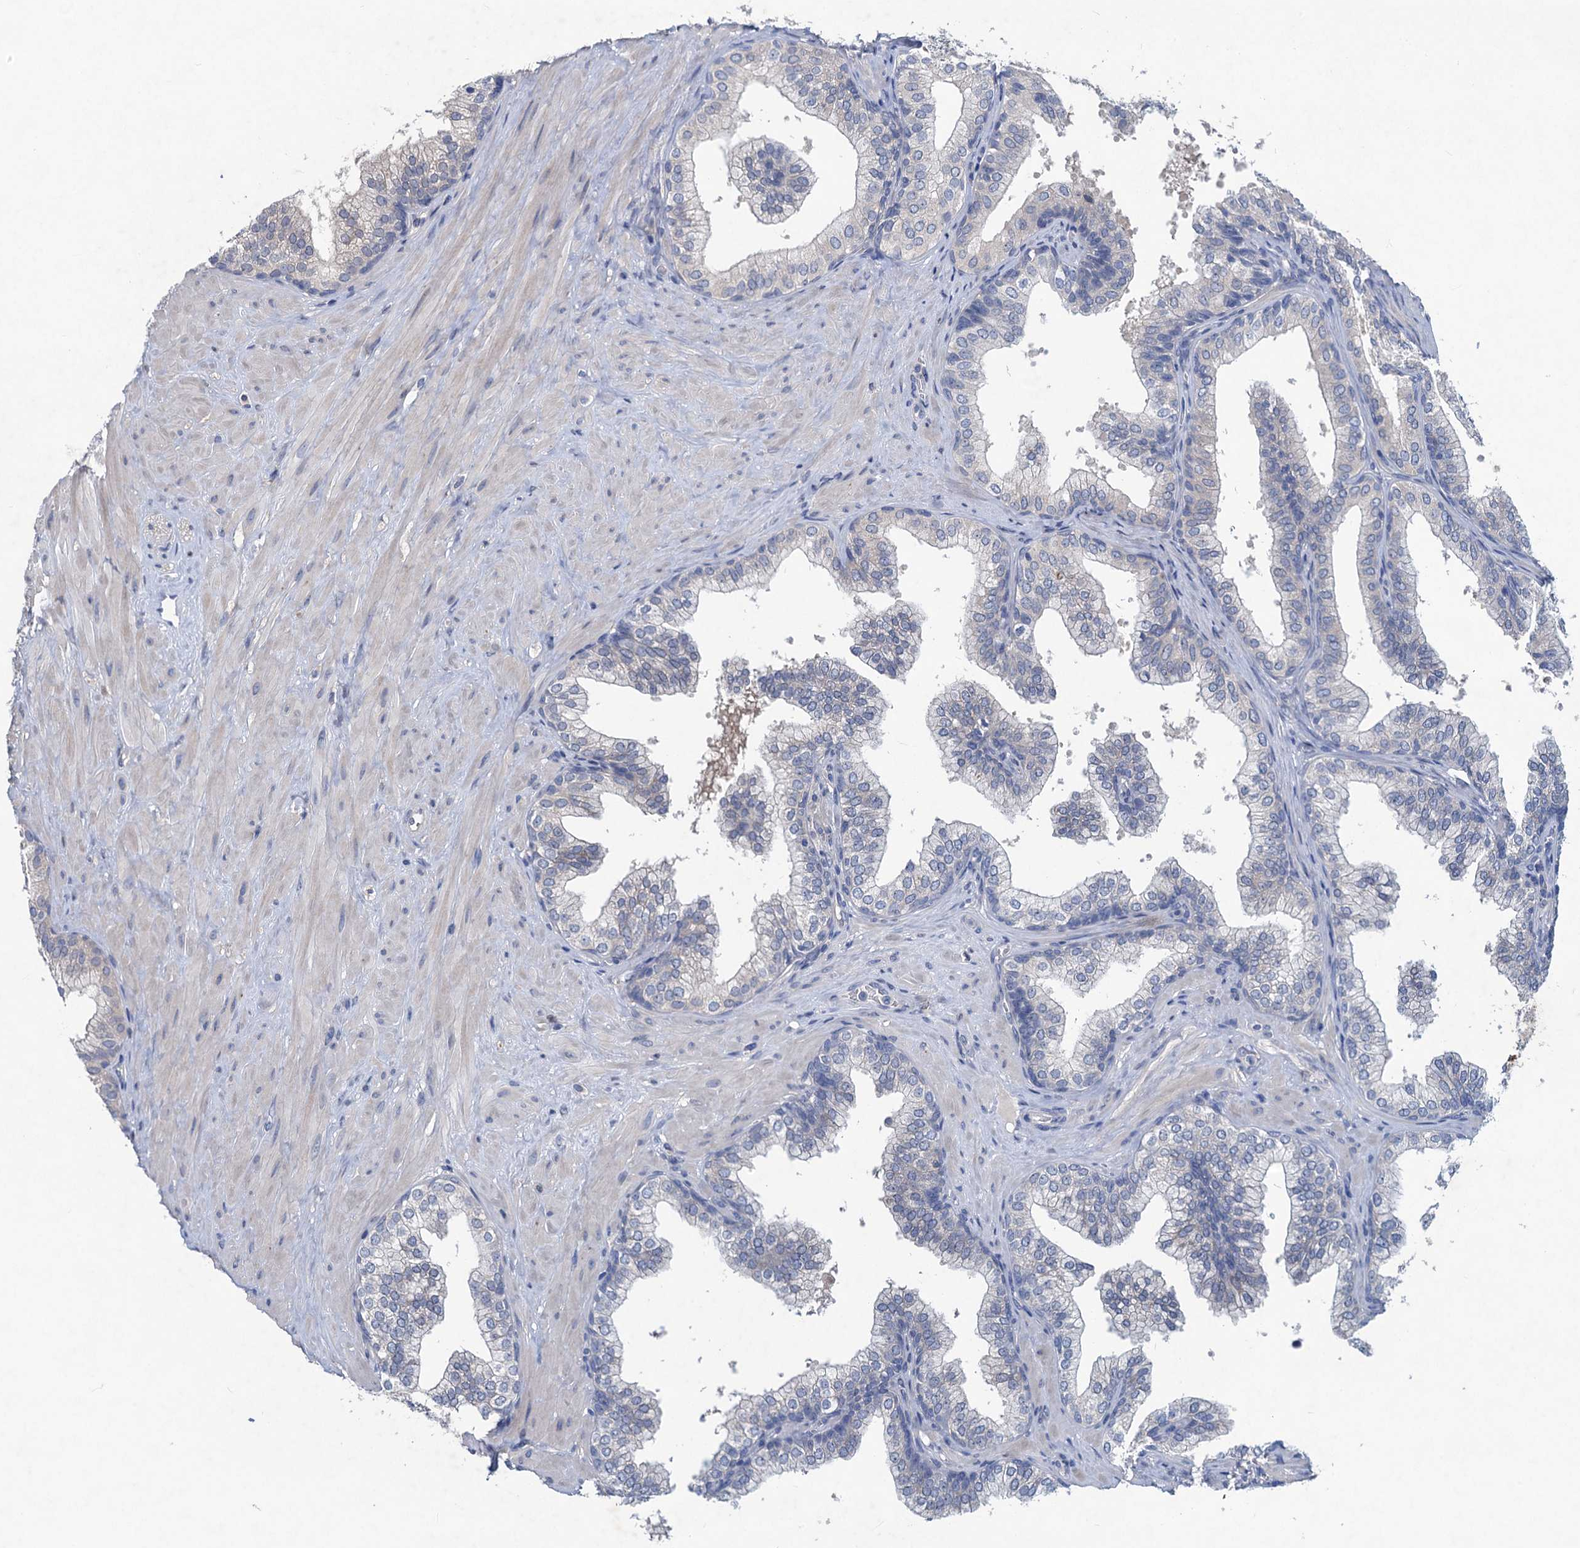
{"staining": {"intensity": "negative", "quantity": "none", "location": "none"}, "tissue": "prostate", "cell_type": "Glandular cells", "image_type": "normal", "snomed": [{"axis": "morphology", "description": "Normal tissue, NOS"}, {"axis": "topography", "description": "Prostate"}], "caption": "DAB (3,3'-diaminobenzidine) immunohistochemical staining of benign human prostate exhibits no significant positivity in glandular cells.", "gene": "RTKN2", "patient": {"sex": "male", "age": 60}}